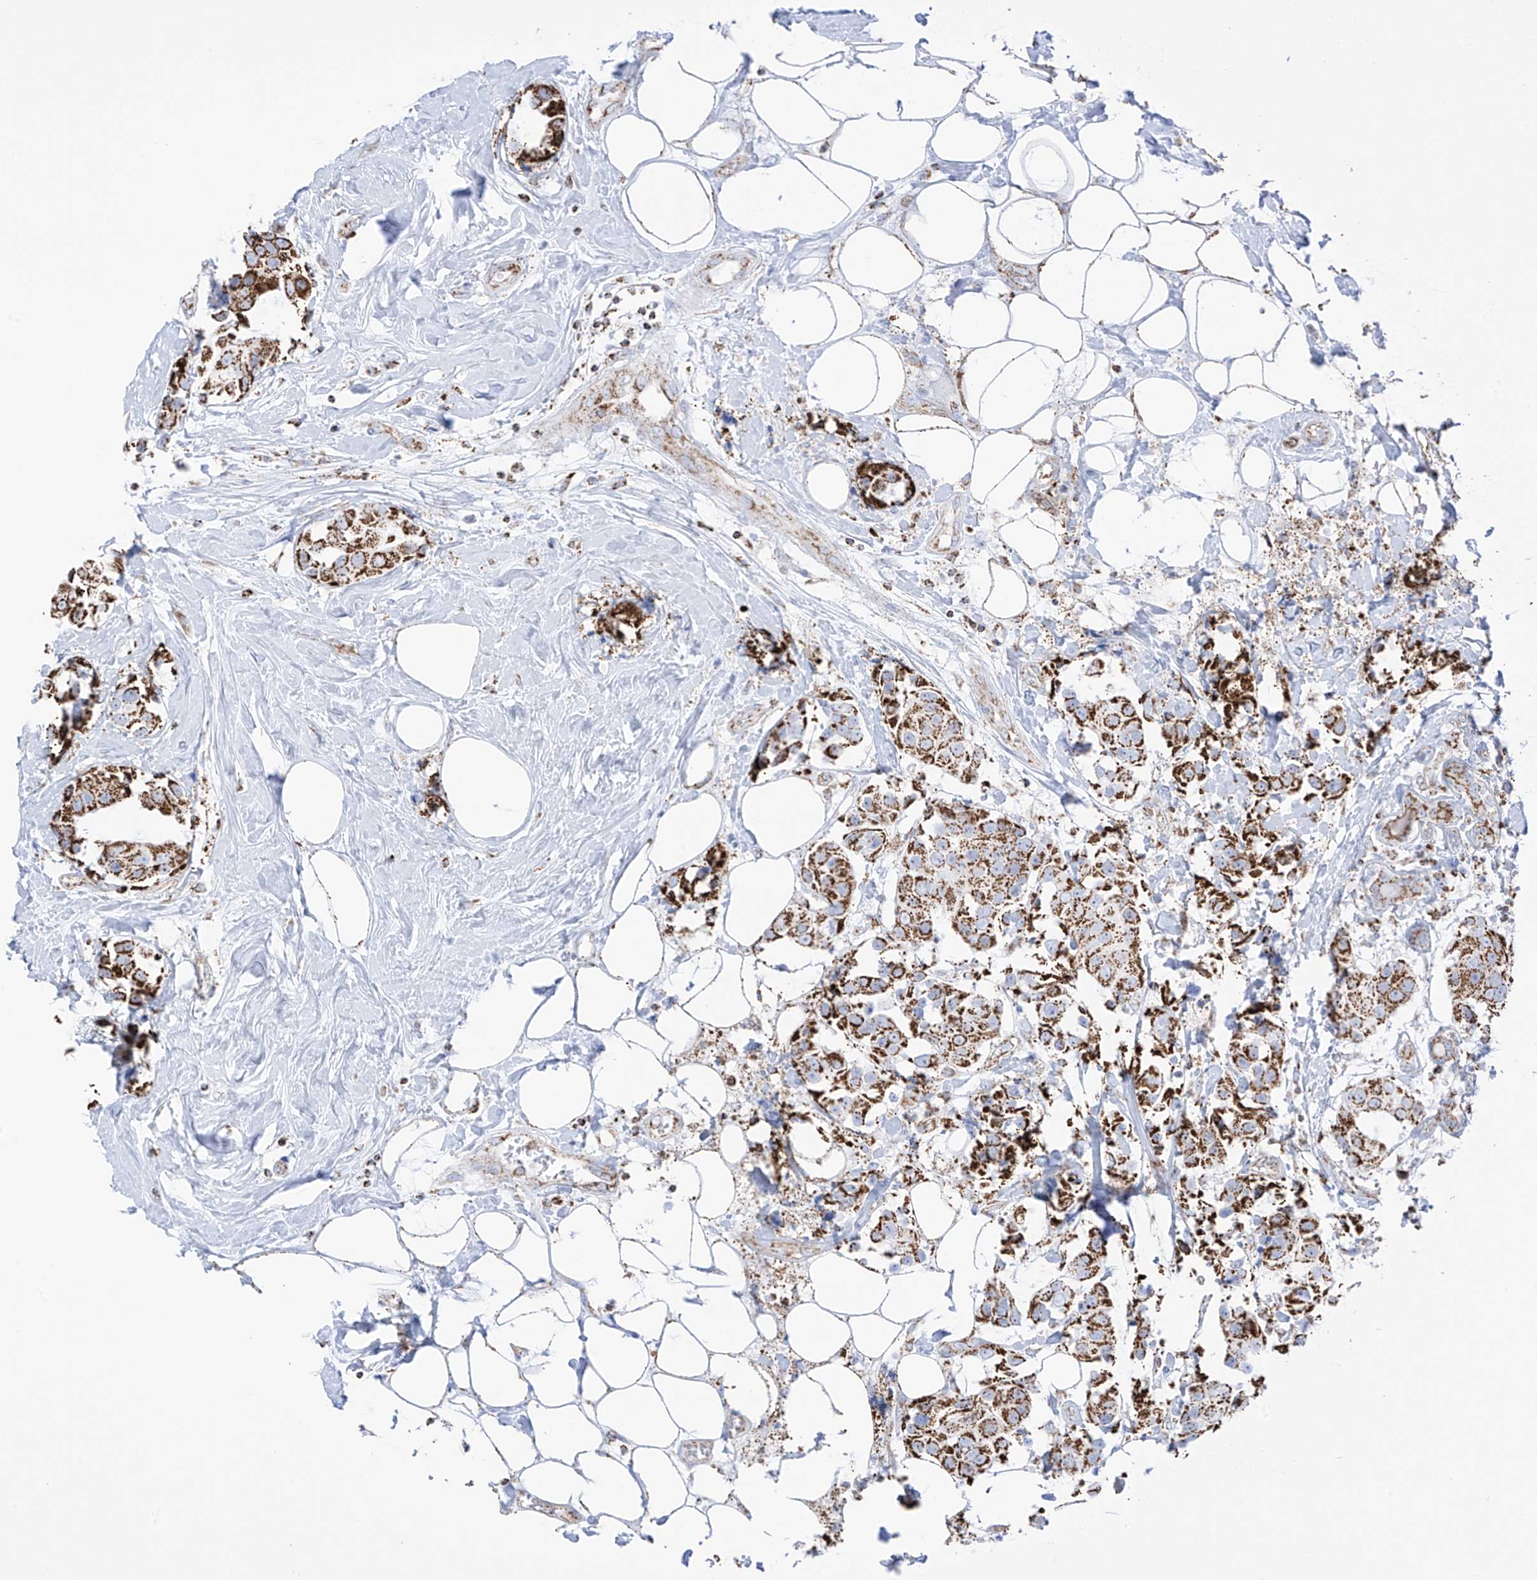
{"staining": {"intensity": "strong", "quantity": ">75%", "location": "cytoplasmic/membranous"}, "tissue": "breast cancer", "cell_type": "Tumor cells", "image_type": "cancer", "snomed": [{"axis": "morphology", "description": "Normal tissue, NOS"}, {"axis": "morphology", "description": "Duct carcinoma"}, {"axis": "topography", "description": "Breast"}], "caption": "DAB (3,3'-diaminobenzidine) immunohistochemical staining of human breast cancer (invasive ductal carcinoma) shows strong cytoplasmic/membranous protein expression in approximately >75% of tumor cells. (DAB (3,3'-diaminobenzidine) IHC, brown staining for protein, blue staining for nuclei).", "gene": "XKR3", "patient": {"sex": "female", "age": 39}}